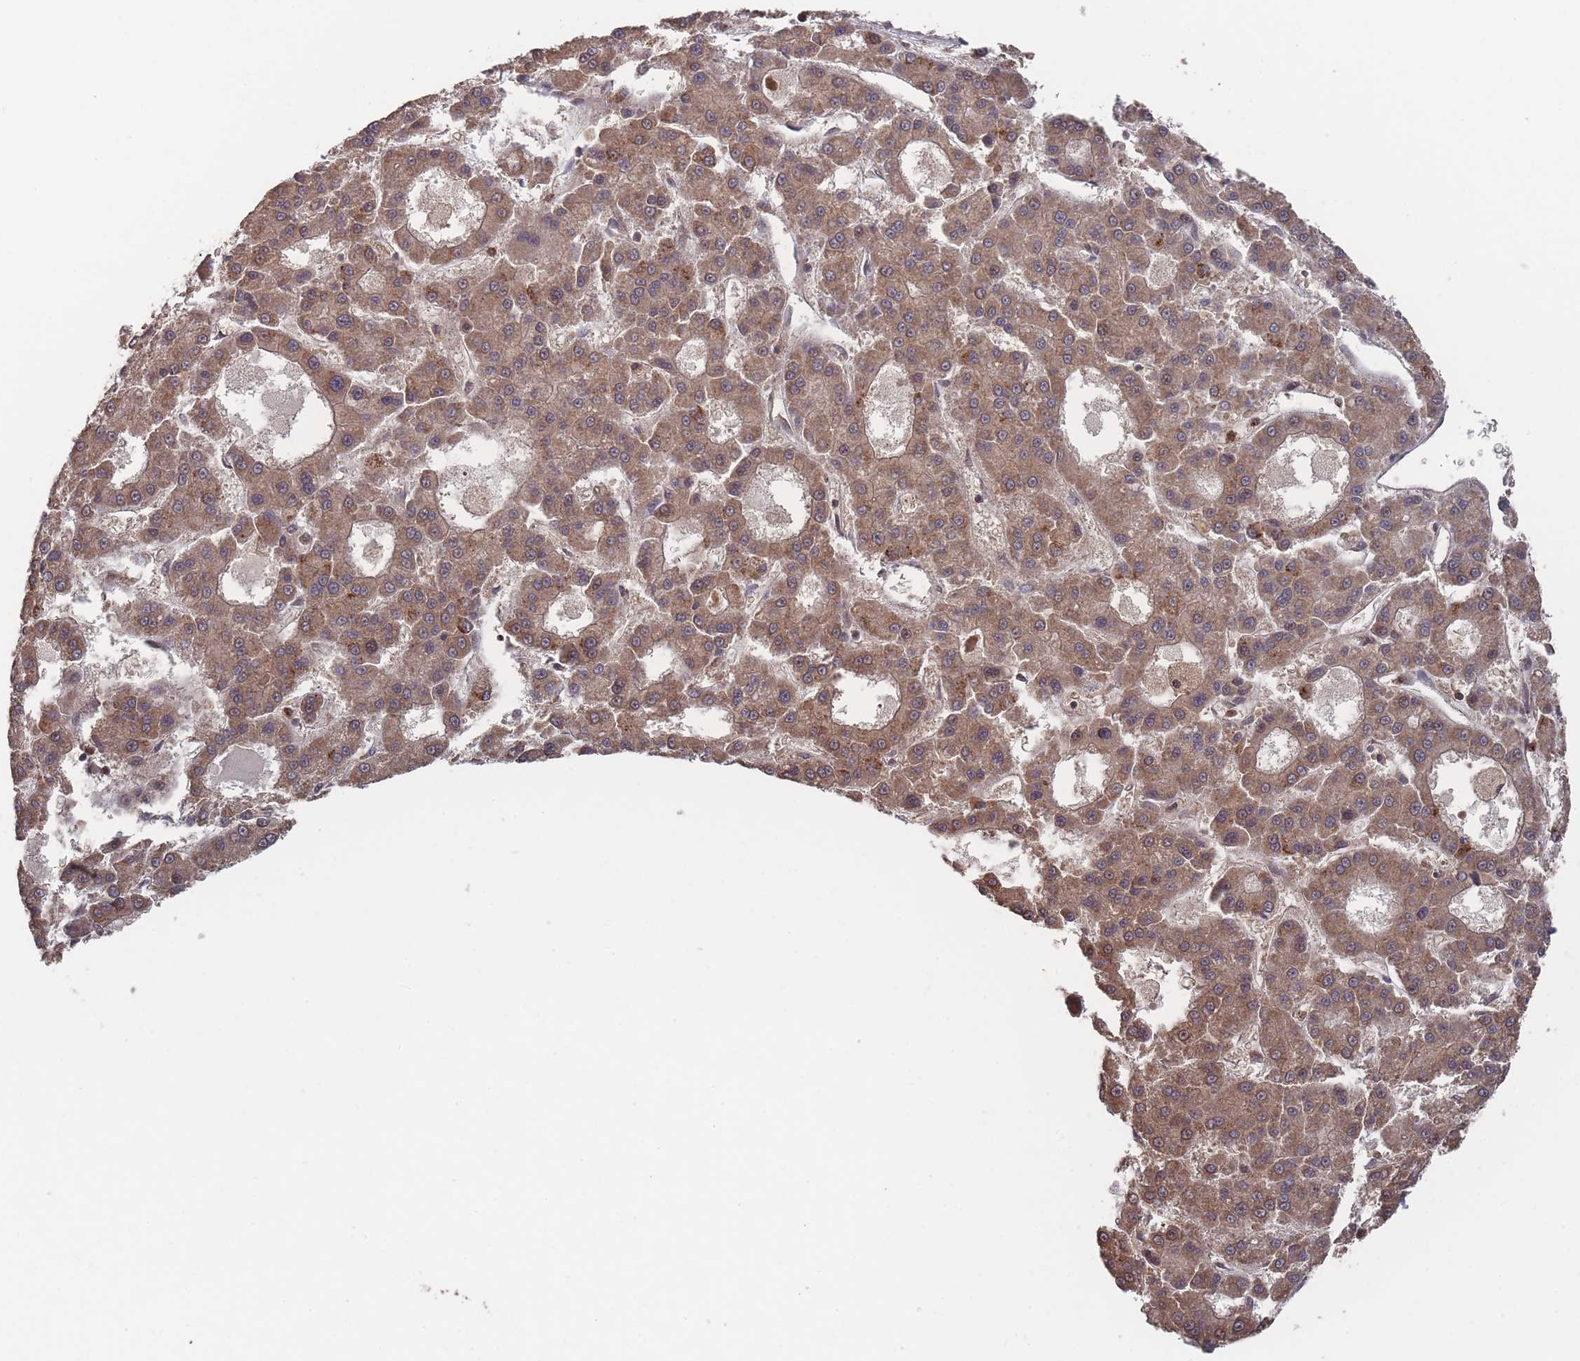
{"staining": {"intensity": "moderate", "quantity": ">75%", "location": "cytoplasmic/membranous"}, "tissue": "liver cancer", "cell_type": "Tumor cells", "image_type": "cancer", "snomed": [{"axis": "morphology", "description": "Carcinoma, Hepatocellular, NOS"}, {"axis": "topography", "description": "Liver"}], "caption": "This photomicrograph demonstrates liver cancer stained with immunohistochemistry (IHC) to label a protein in brown. The cytoplasmic/membranous of tumor cells show moderate positivity for the protein. Nuclei are counter-stained blue.", "gene": "SF3B1", "patient": {"sex": "male", "age": 70}}